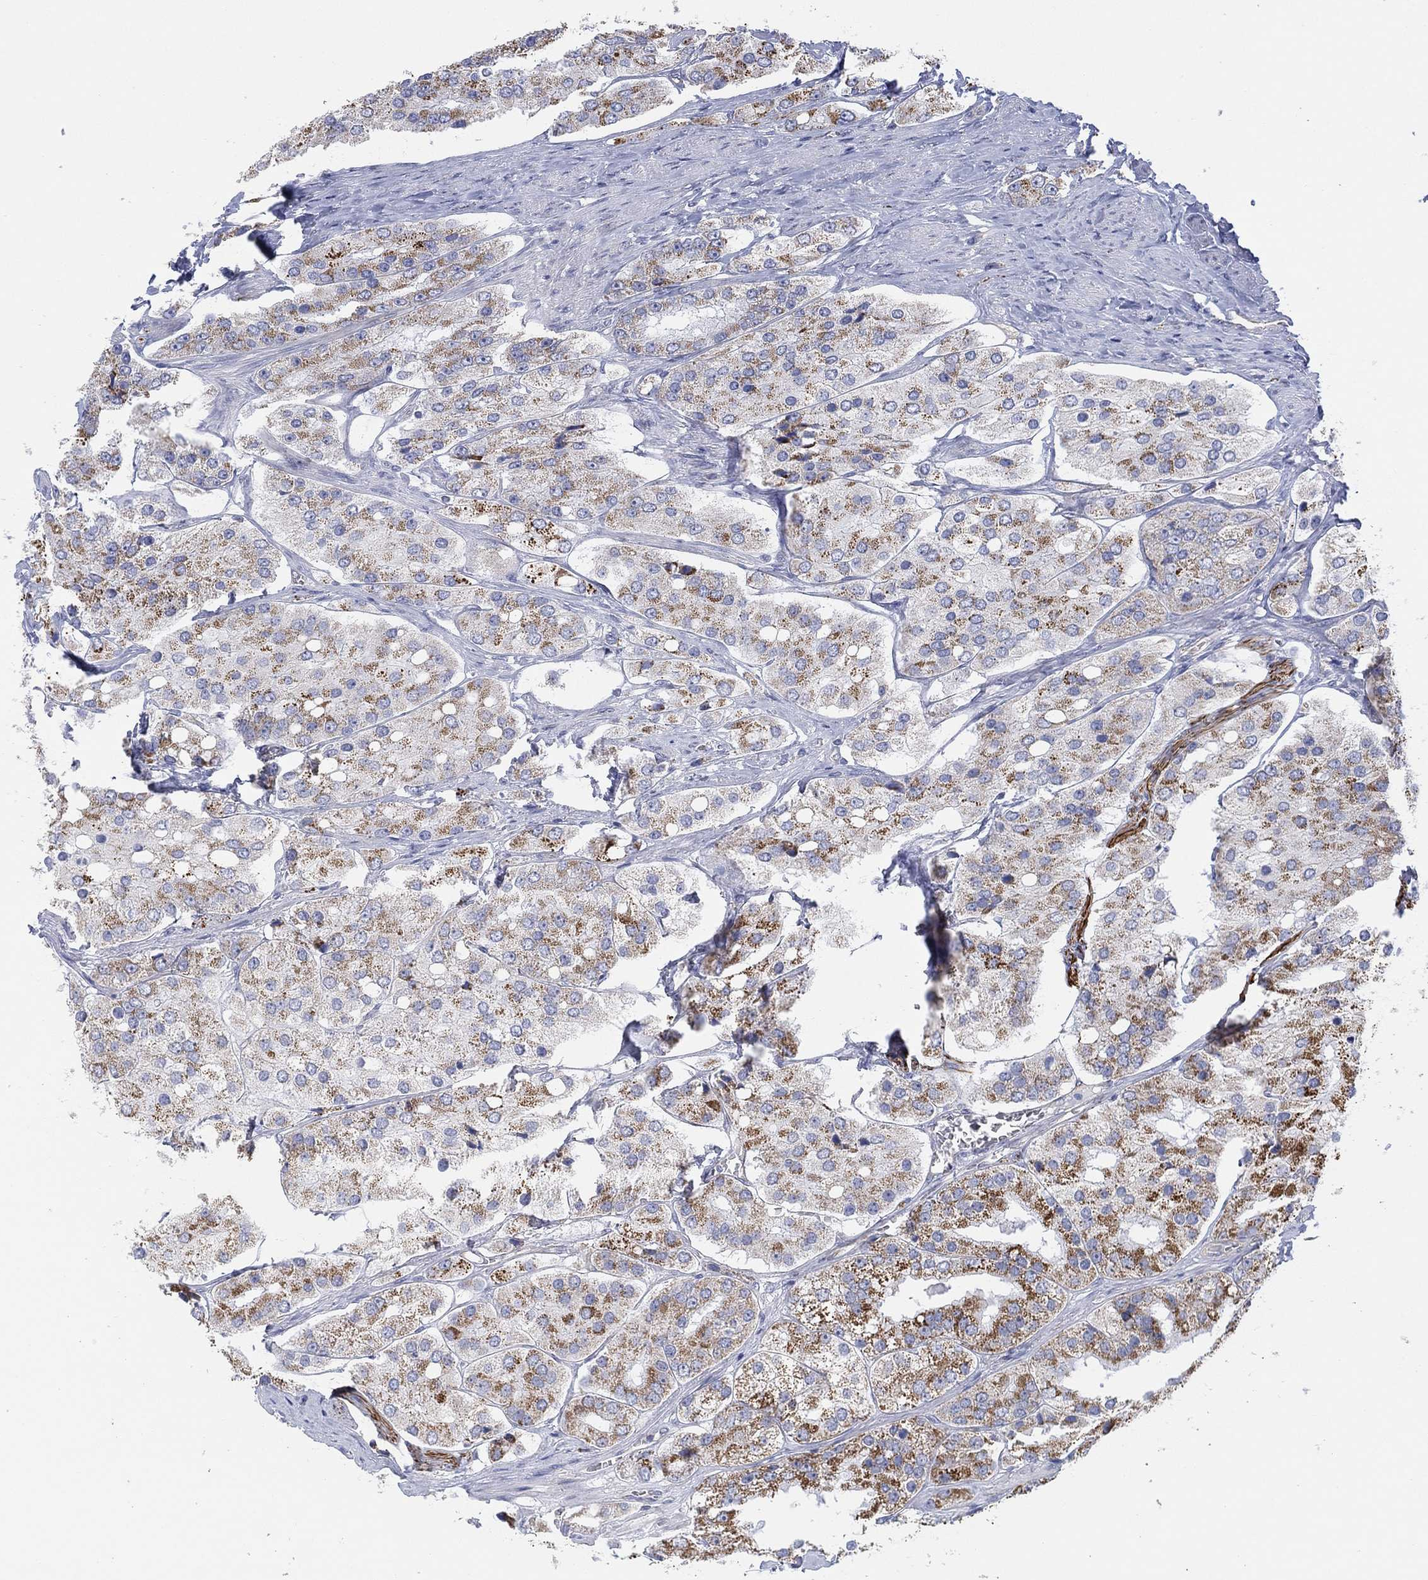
{"staining": {"intensity": "moderate", "quantity": "<25%", "location": "cytoplasmic/membranous"}, "tissue": "prostate cancer", "cell_type": "Tumor cells", "image_type": "cancer", "snomed": [{"axis": "morphology", "description": "Adenocarcinoma, Low grade"}, {"axis": "topography", "description": "Prostate"}], "caption": "Prostate cancer (low-grade adenocarcinoma) tissue shows moderate cytoplasmic/membranous staining in about <25% of tumor cells The protein is stained brown, and the nuclei are stained in blue (DAB (3,3'-diaminobenzidine) IHC with brightfield microscopy, high magnification).", "gene": "INA", "patient": {"sex": "male", "age": 69}}